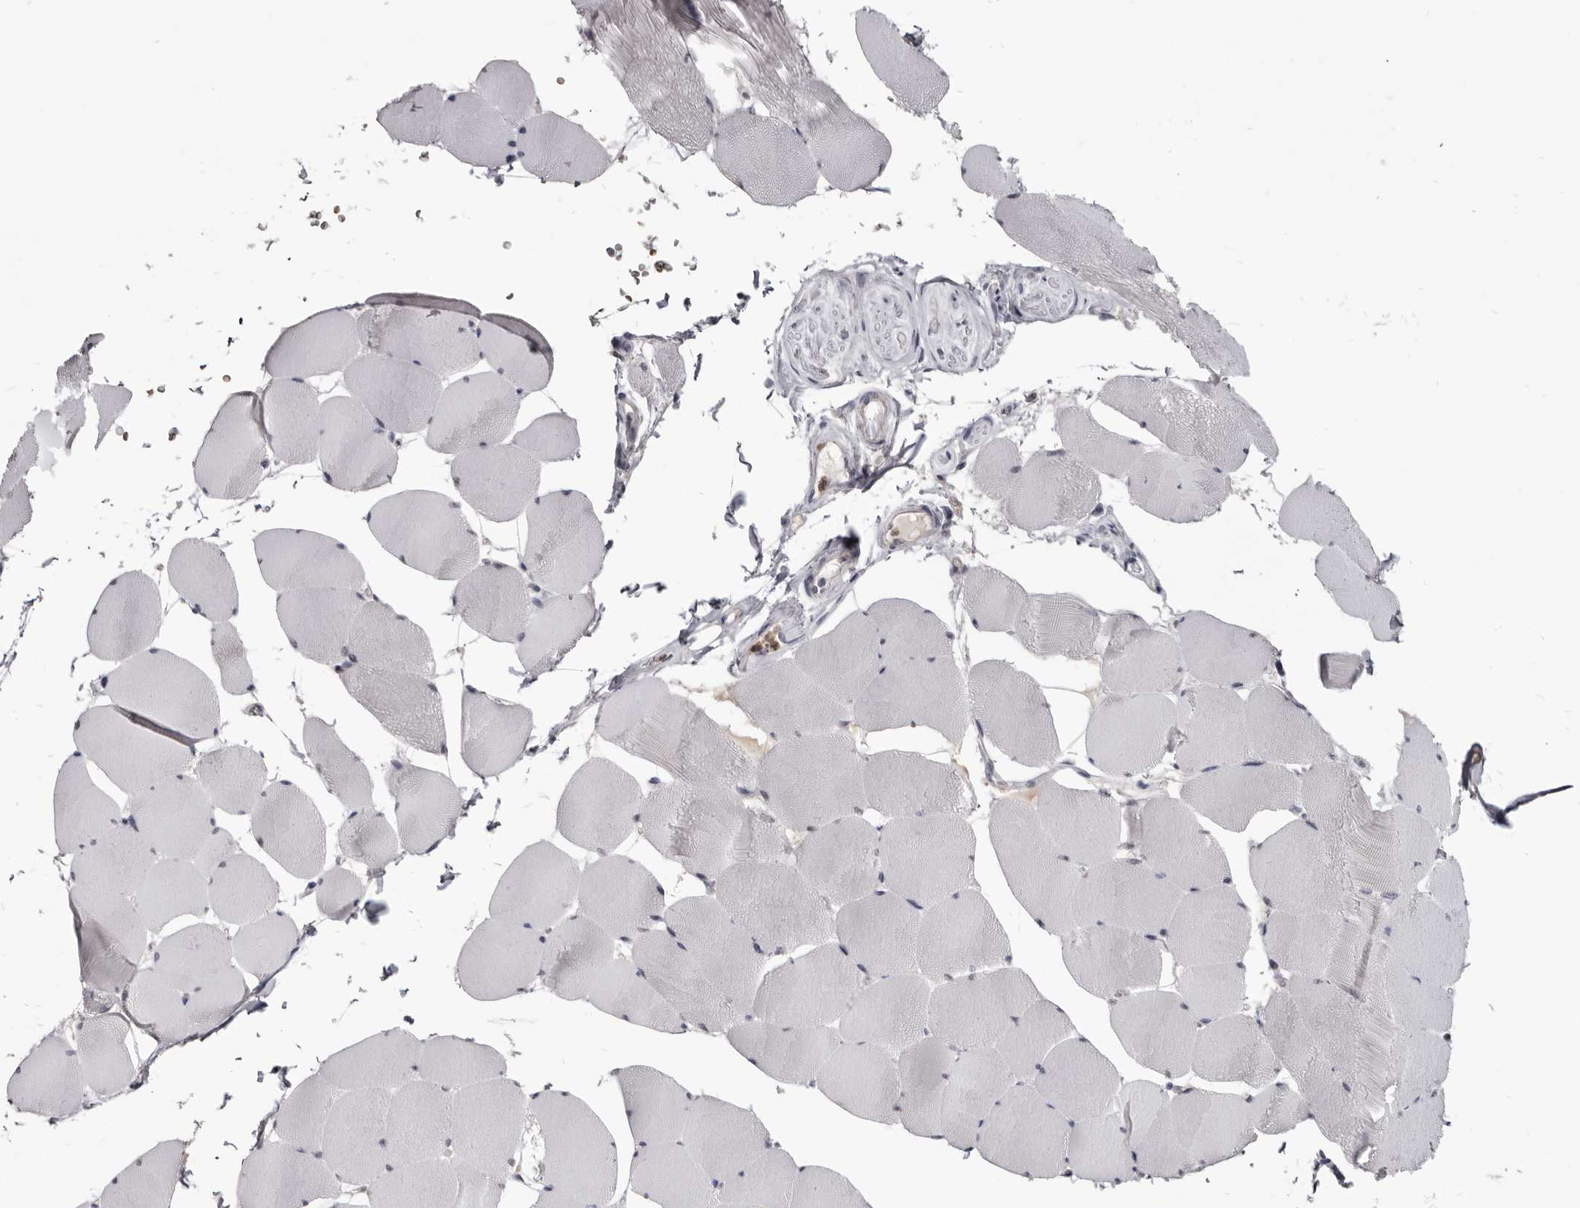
{"staining": {"intensity": "negative", "quantity": "none", "location": "none"}, "tissue": "skeletal muscle", "cell_type": "Myocytes", "image_type": "normal", "snomed": [{"axis": "morphology", "description": "Normal tissue, NOS"}, {"axis": "topography", "description": "Skeletal muscle"}], "caption": "IHC of benign skeletal muscle shows no expression in myocytes. The staining was performed using DAB to visualize the protein expression in brown, while the nuclei were stained in blue with hematoxylin (Magnification: 20x).", "gene": "CGN", "patient": {"sex": "male", "age": 62}}